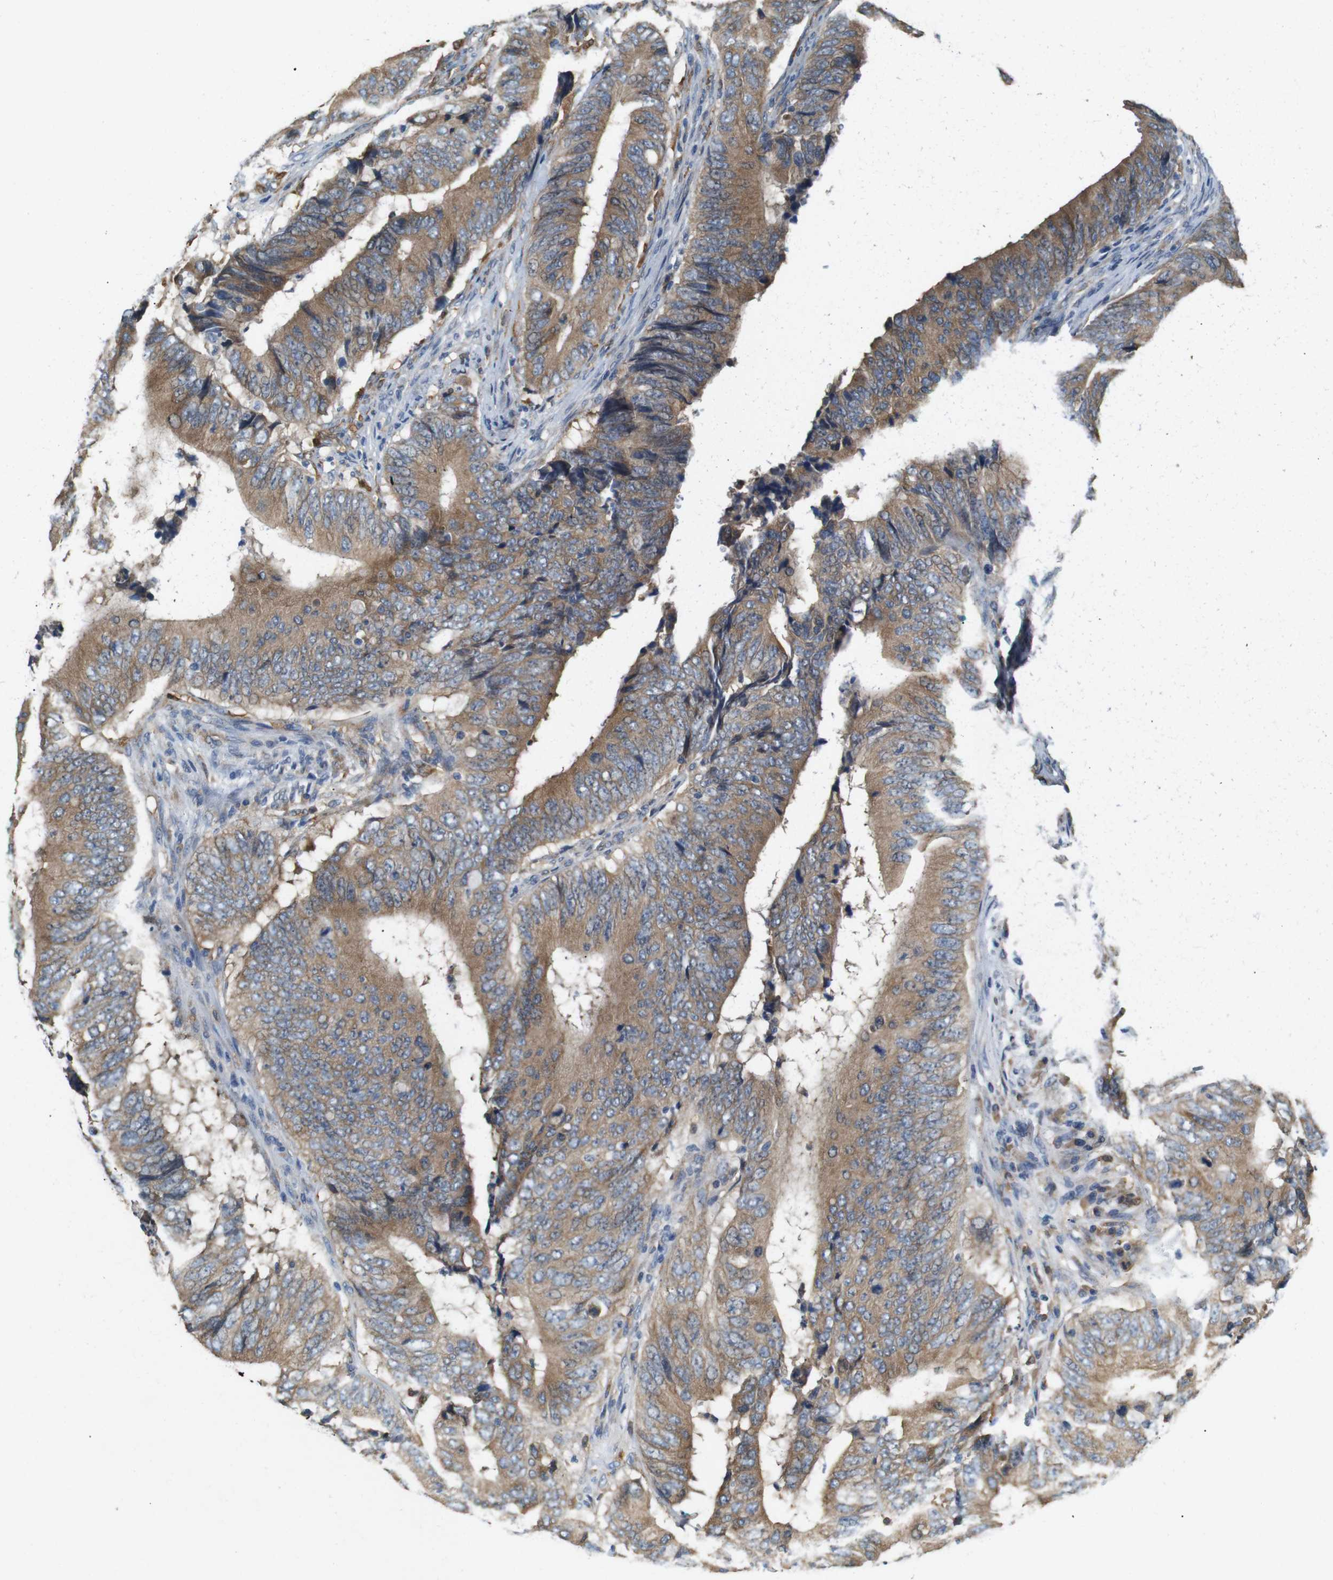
{"staining": {"intensity": "moderate", "quantity": ">75%", "location": "cytoplasmic/membranous"}, "tissue": "colorectal cancer", "cell_type": "Tumor cells", "image_type": "cancer", "snomed": [{"axis": "morphology", "description": "Normal tissue, NOS"}, {"axis": "morphology", "description": "Adenocarcinoma, NOS"}, {"axis": "topography", "description": "Colon"}], "caption": "The photomicrograph shows staining of colorectal cancer, revealing moderate cytoplasmic/membranous protein expression (brown color) within tumor cells. The protein of interest is shown in brown color, while the nuclei are stained blue.", "gene": "NEBL", "patient": {"sex": "male", "age": 56}}